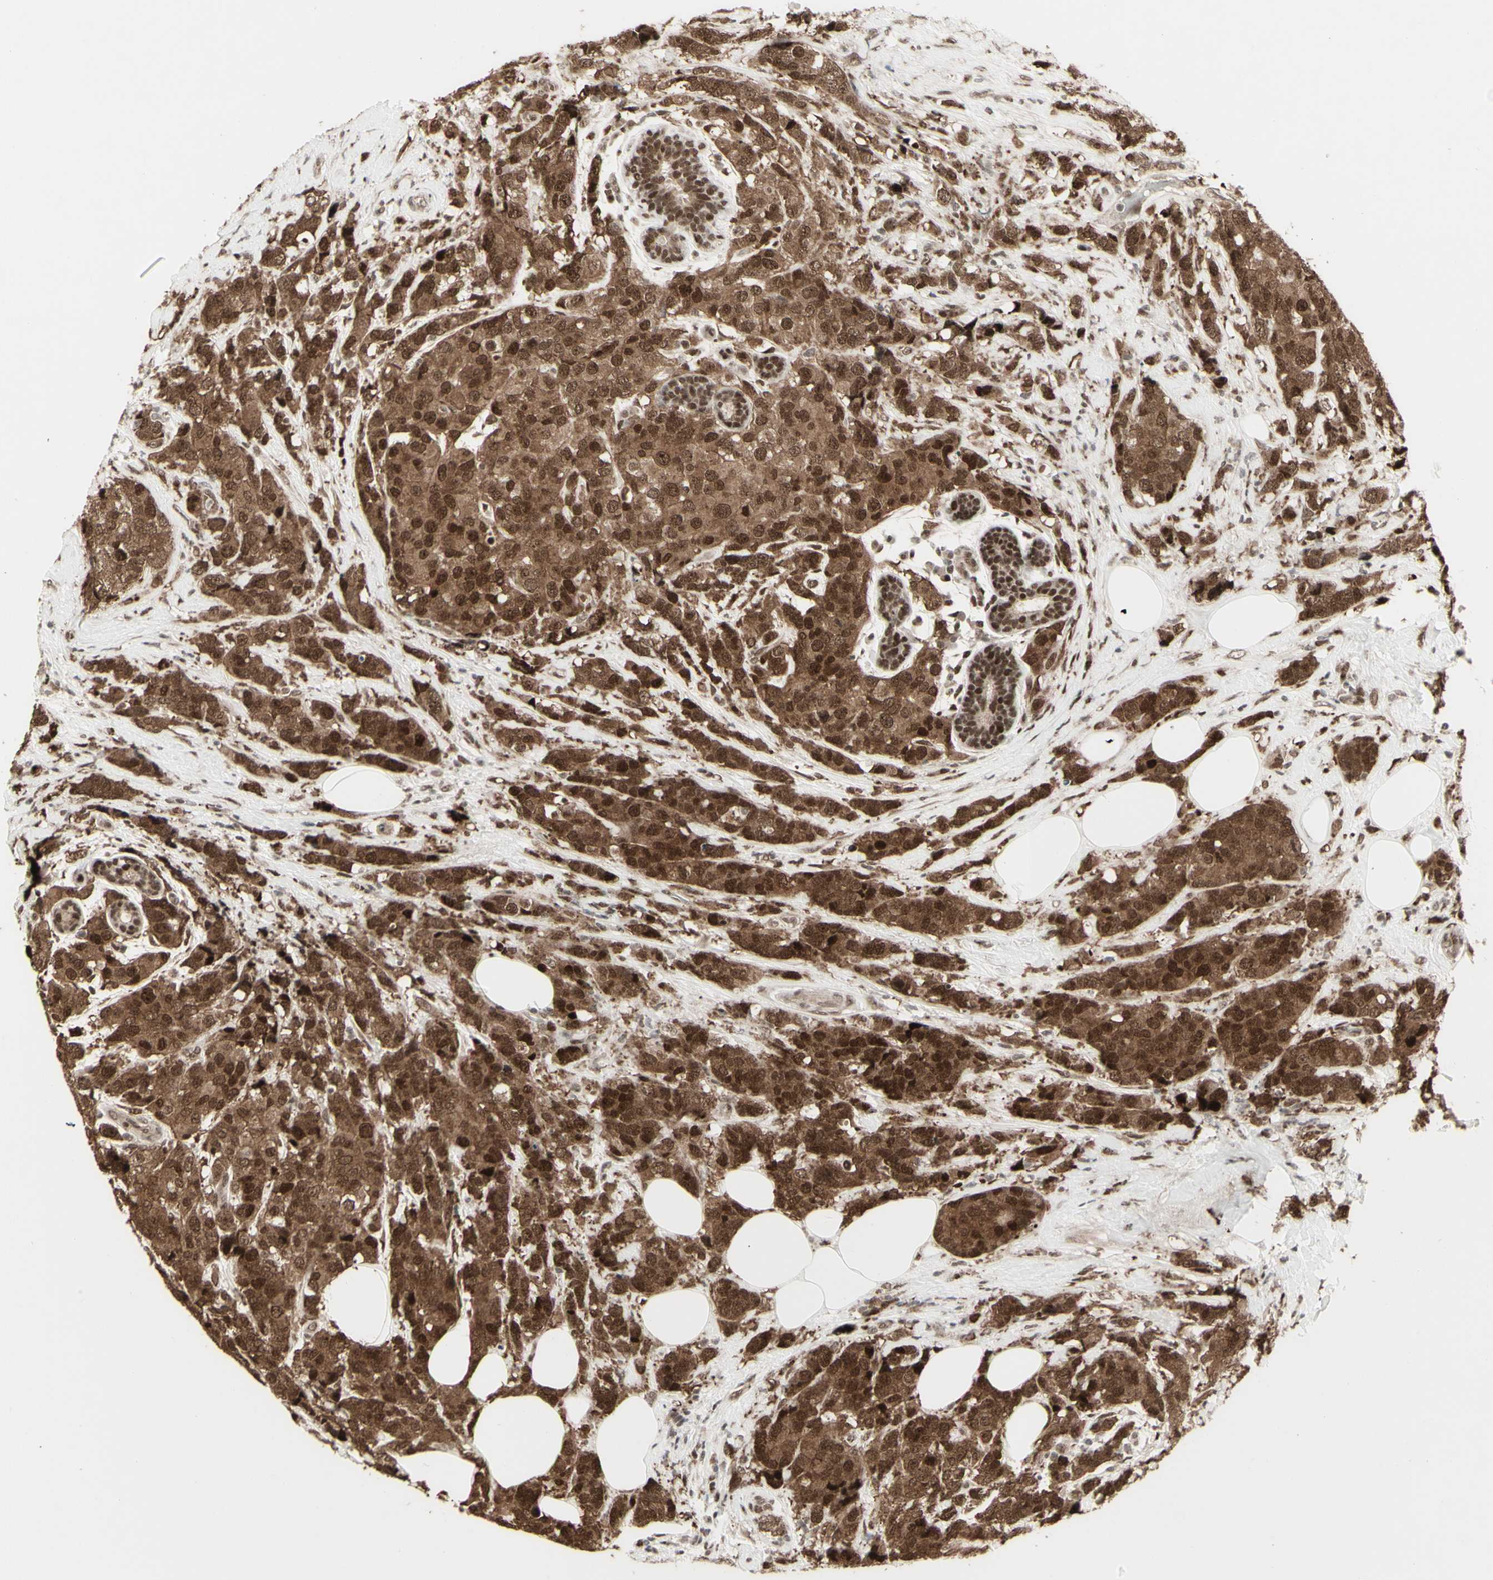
{"staining": {"intensity": "strong", "quantity": ">75%", "location": "cytoplasmic/membranous,nuclear"}, "tissue": "breast cancer", "cell_type": "Tumor cells", "image_type": "cancer", "snomed": [{"axis": "morphology", "description": "Lobular carcinoma"}, {"axis": "topography", "description": "Breast"}], "caption": "Human breast cancer stained with a protein marker shows strong staining in tumor cells.", "gene": "CBX1", "patient": {"sex": "female", "age": 59}}